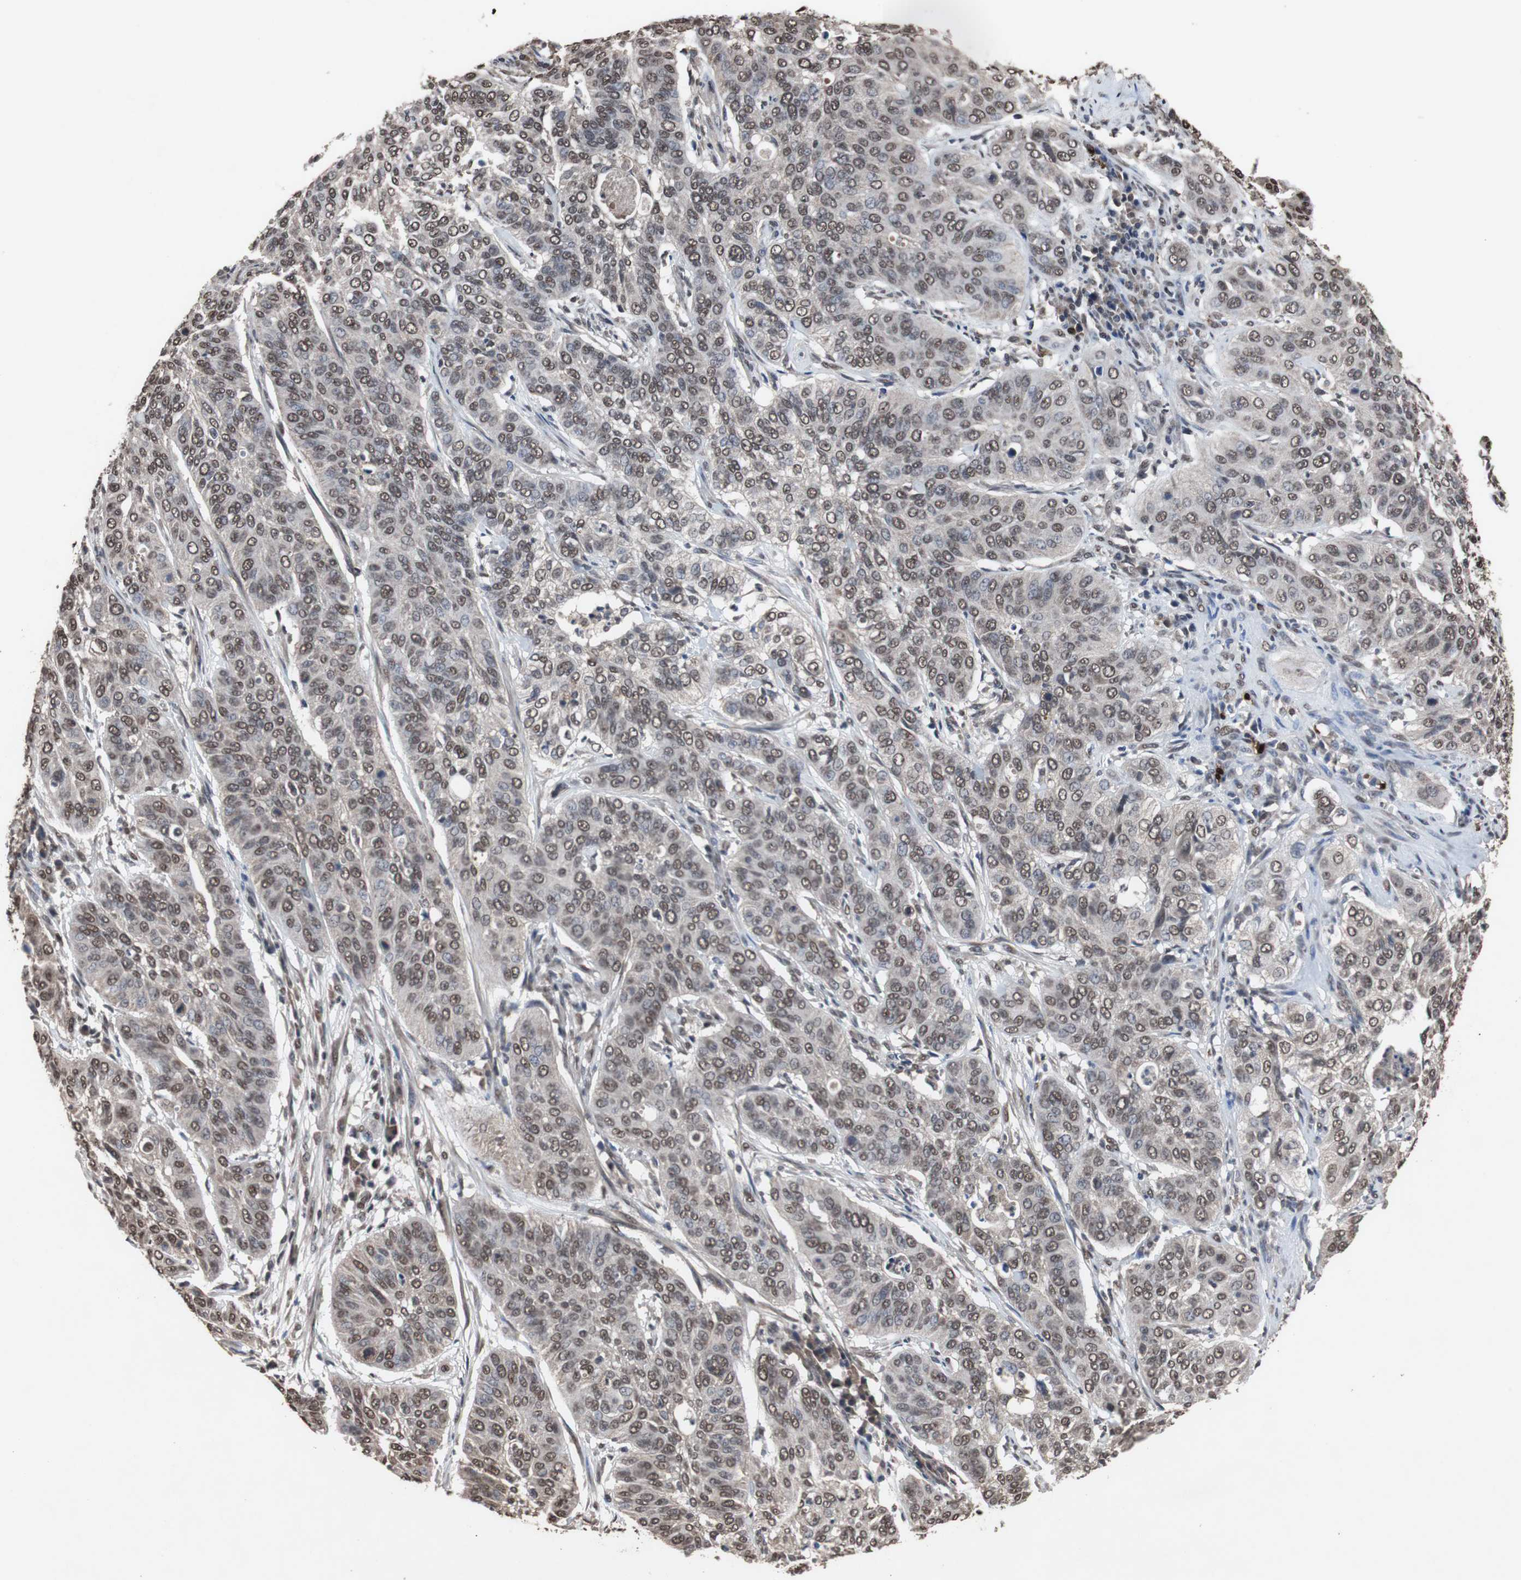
{"staining": {"intensity": "moderate", "quantity": ">75%", "location": "nuclear"}, "tissue": "cervical cancer", "cell_type": "Tumor cells", "image_type": "cancer", "snomed": [{"axis": "morphology", "description": "Squamous cell carcinoma, NOS"}, {"axis": "topography", "description": "Cervix"}], "caption": "Tumor cells exhibit medium levels of moderate nuclear positivity in about >75% of cells in human squamous cell carcinoma (cervical). The protein of interest is stained brown, and the nuclei are stained in blue (DAB IHC with brightfield microscopy, high magnification).", "gene": "MED27", "patient": {"sex": "female", "age": 39}}